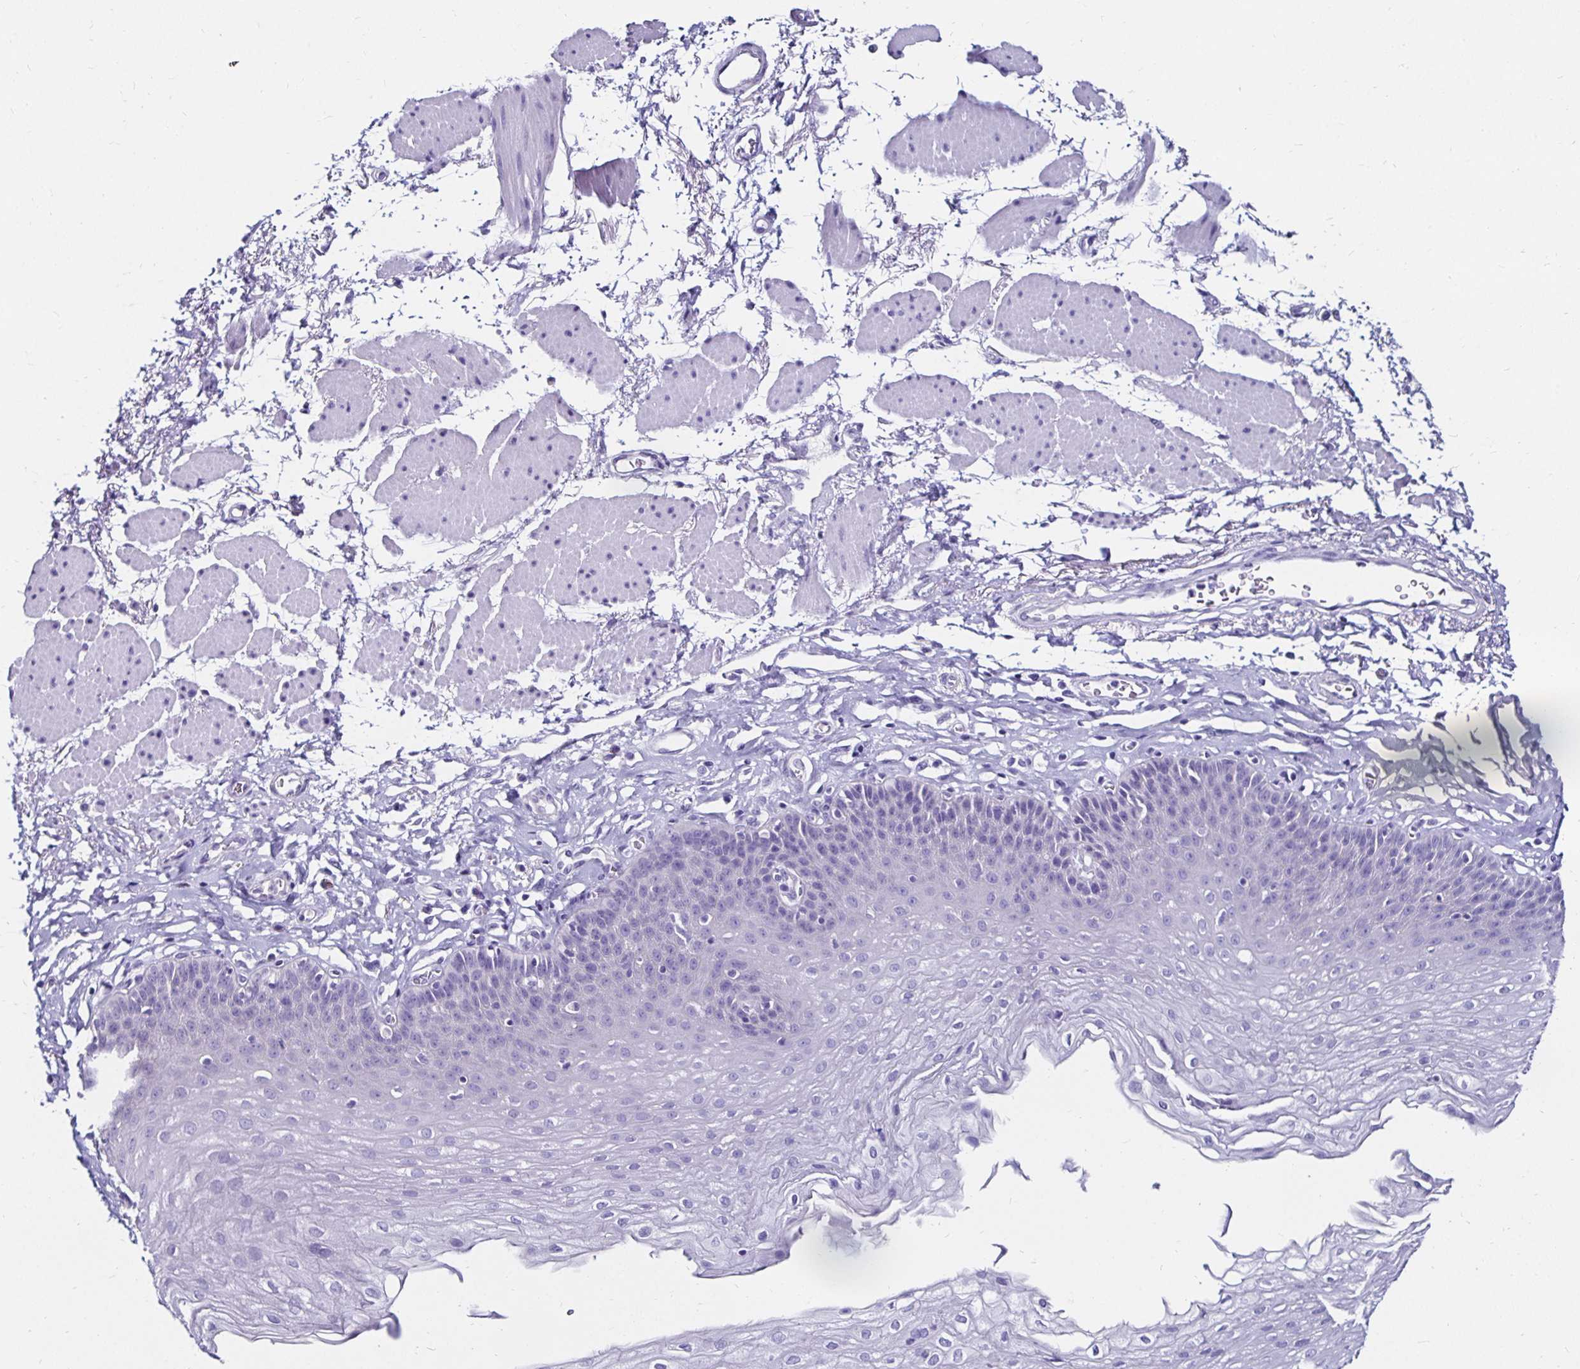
{"staining": {"intensity": "negative", "quantity": "none", "location": "none"}, "tissue": "esophagus", "cell_type": "Squamous epithelial cells", "image_type": "normal", "snomed": [{"axis": "morphology", "description": "Normal tissue, NOS"}, {"axis": "topography", "description": "Esophagus"}], "caption": "Squamous epithelial cells are negative for brown protein staining in normal esophagus.", "gene": "KCNT1", "patient": {"sex": "female", "age": 81}}